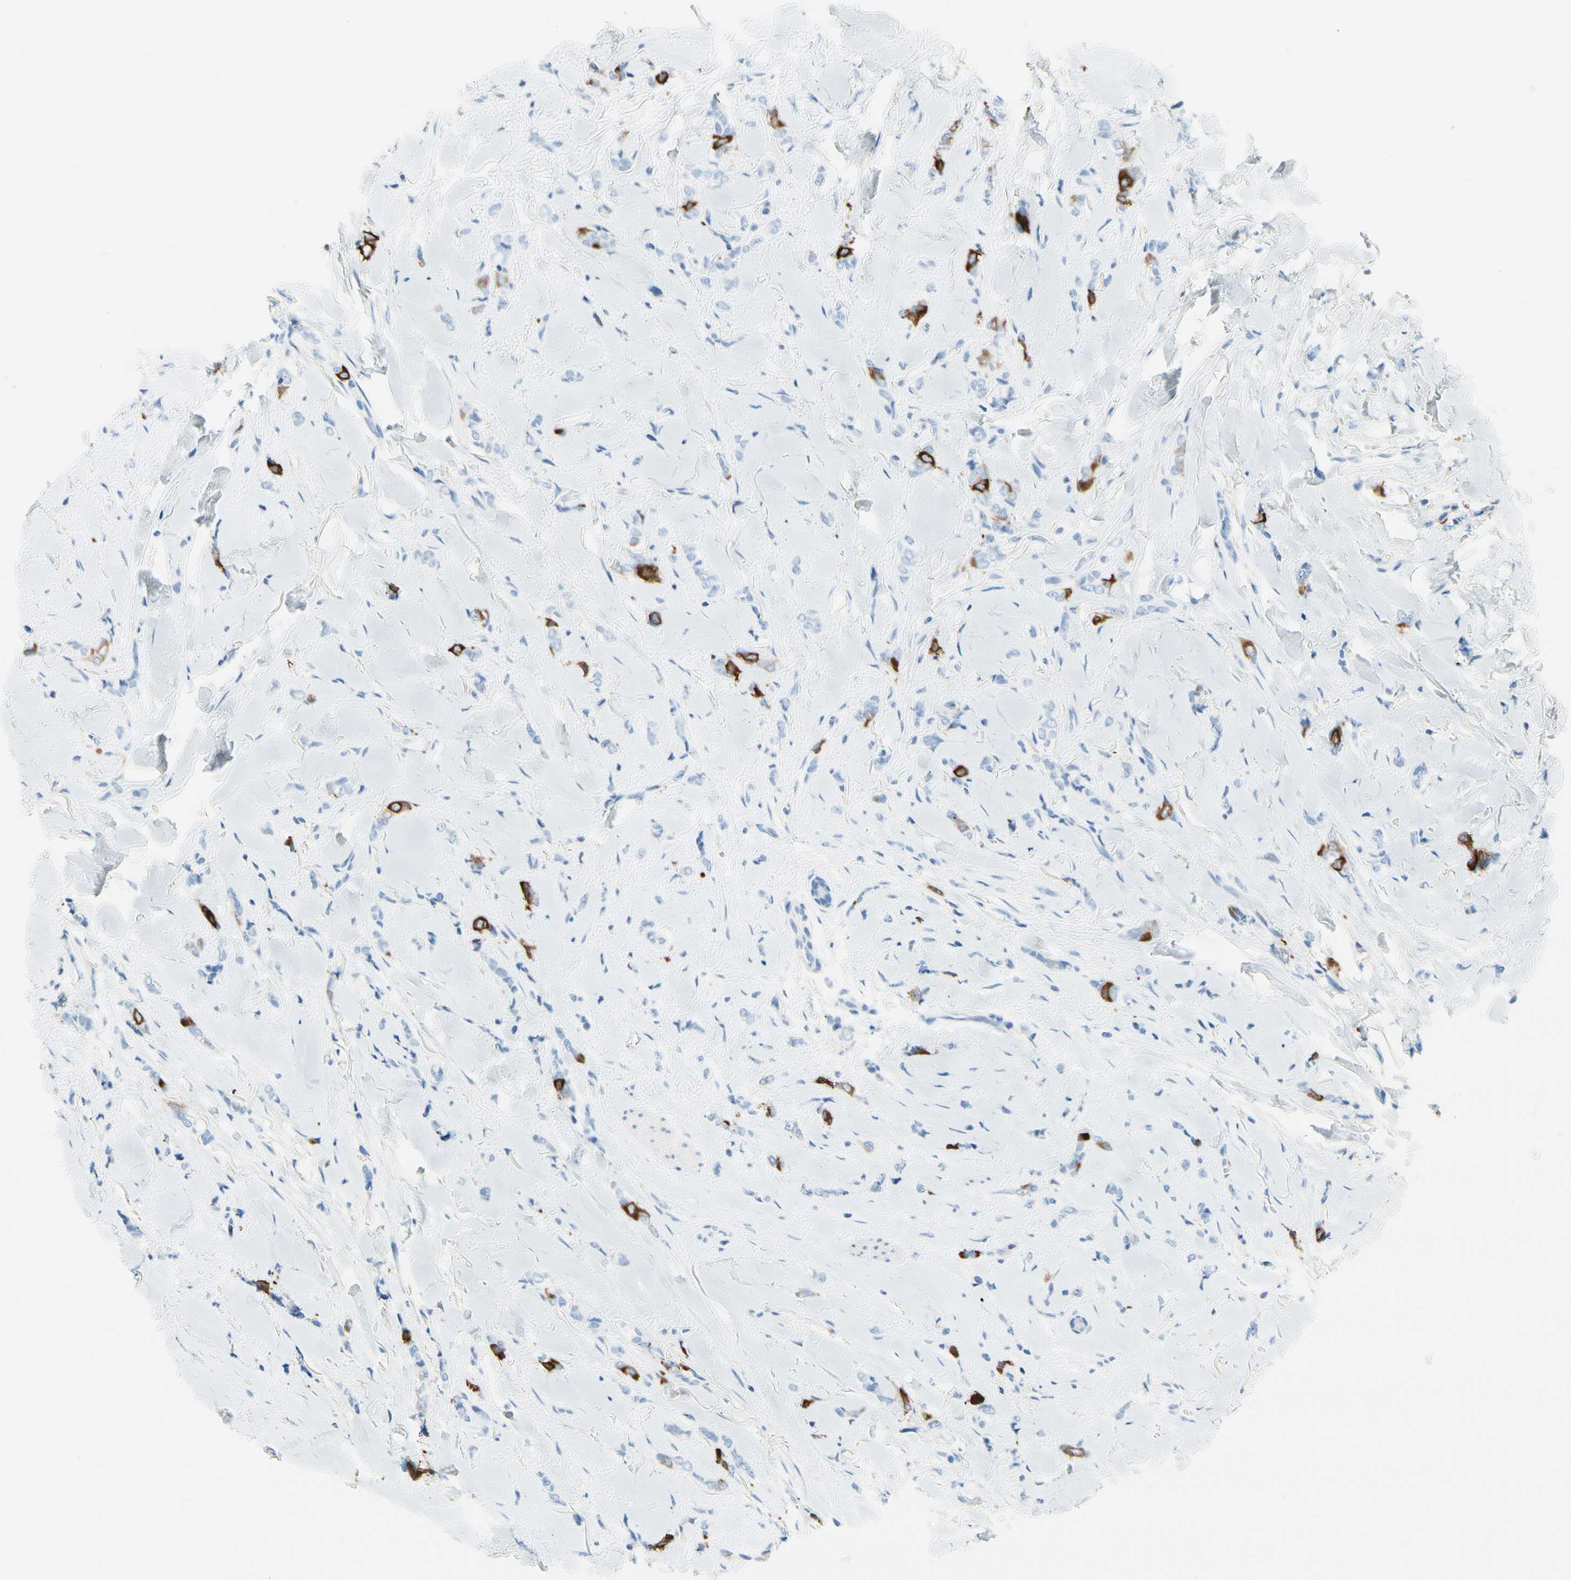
{"staining": {"intensity": "strong", "quantity": "<25%", "location": "cytoplasmic/membranous"}, "tissue": "breast cancer", "cell_type": "Tumor cells", "image_type": "cancer", "snomed": [{"axis": "morphology", "description": "Lobular carcinoma"}, {"axis": "topography", "description": "Skin"}, {"axis": "topography", "description": "Breast"}], "caption": "Immunohistochemistry of breast cancer reveals medium levels of strong cytoplasmic/membranous positivity in about <25% of tumor cells. The protein of interest is shown in brown color, while the nuclei are stained blue.", "gene": "TACC3", "patient": {"sex": "female", "age": 46}}